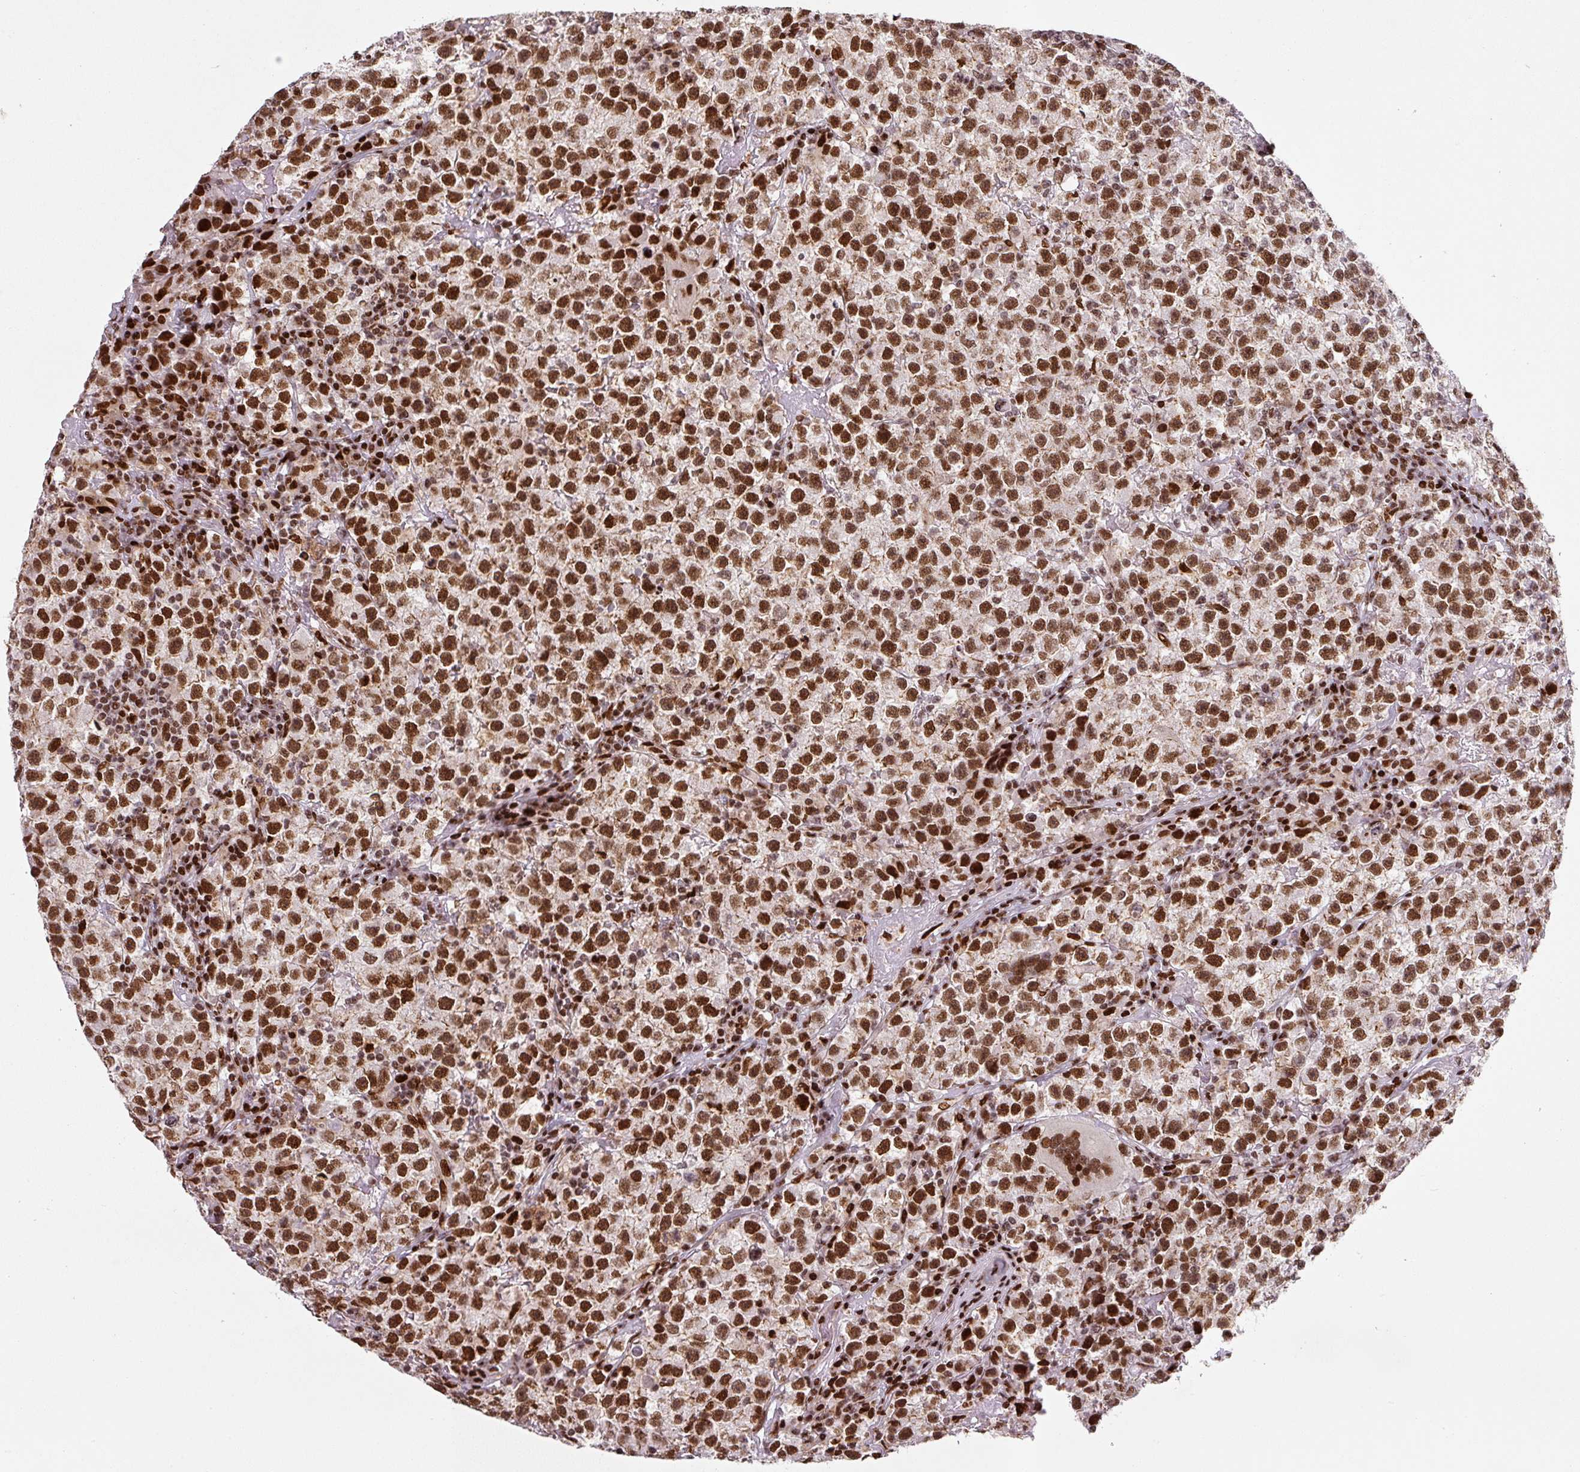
{"staining": {"intensity": "strong", "quantity": ">75%", "location": "nuclear"}, "tissue": "testis cancer", "cell_type": "Tumor cells", "image_type": "cancer", "snomed": [{"axis": "morphology", "description": "Seminoma, NOS"}, {"axis": "topography", "description": "Testis"}], "caption": "The immunohistochemical stain shows strong nuclear expression in tumor cells of seminoma (testis) tissue.", "gene": "PYDC2", "patient": {"sex": "male", "age": 22}}